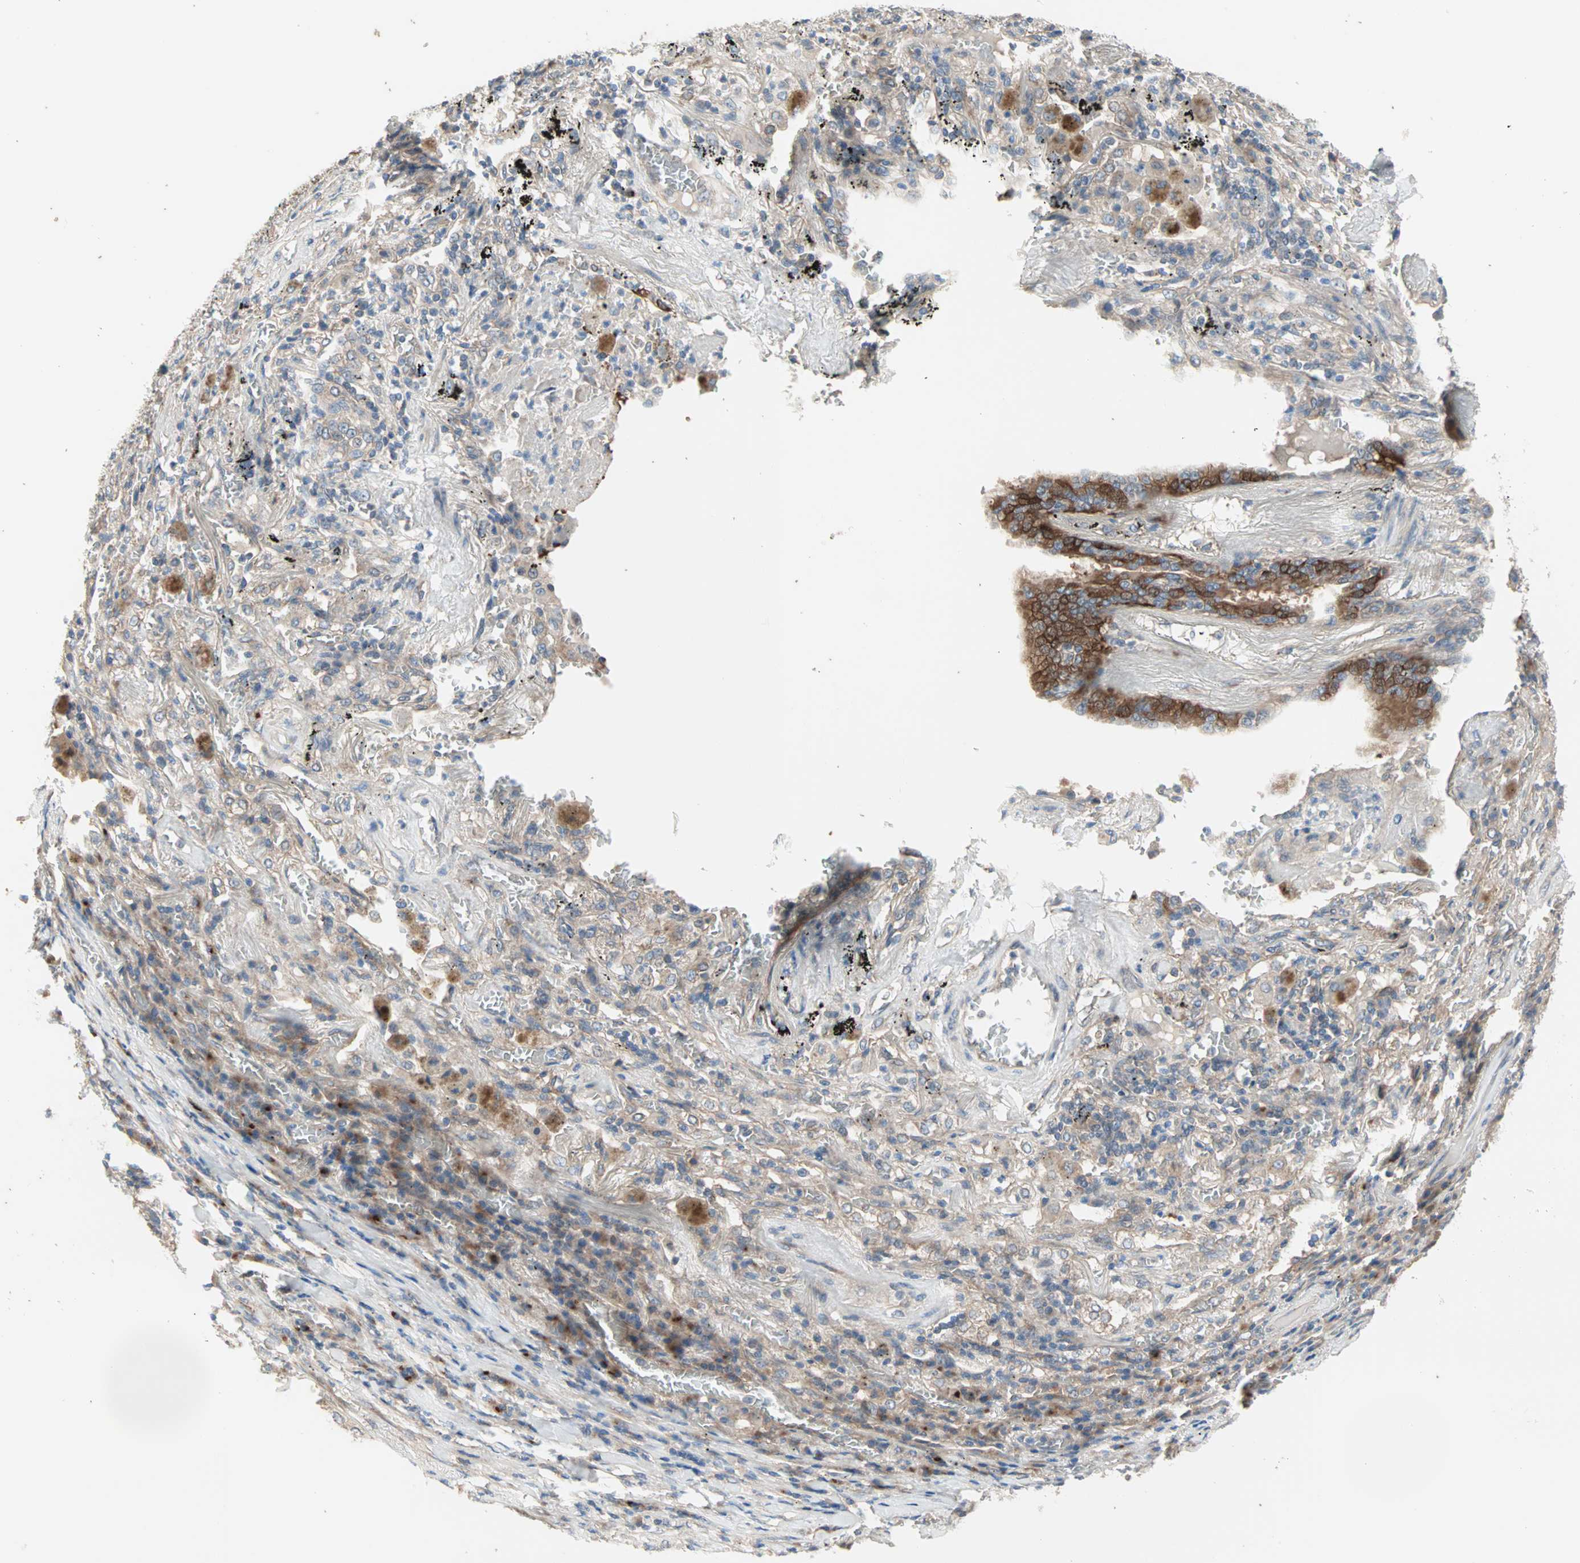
{"staining": {"intensity": "moderate", "quantity": "<25%", "location": "cytoplasmic/membranous"}, "tissue": "lung cancer", "cell_type": "Tumor cells", "image_type": "cancer", "snomed": [{"axis": "morphology", "description": "Squamous cell carcinoma, NOS"}, {"axis": "topography", "description": "Lung"}], "caption": "Lung squamous cell carcinoma was stained to show a protein in brown. There is low levels of moderate cytoplasmic/membranous expression in about <25% of tumor cells. (brown staining indicates protein expression, while blue staining denotes nuclei).", "gene": "PDE8A", "patient": {"sex": "male", "age": 57}}